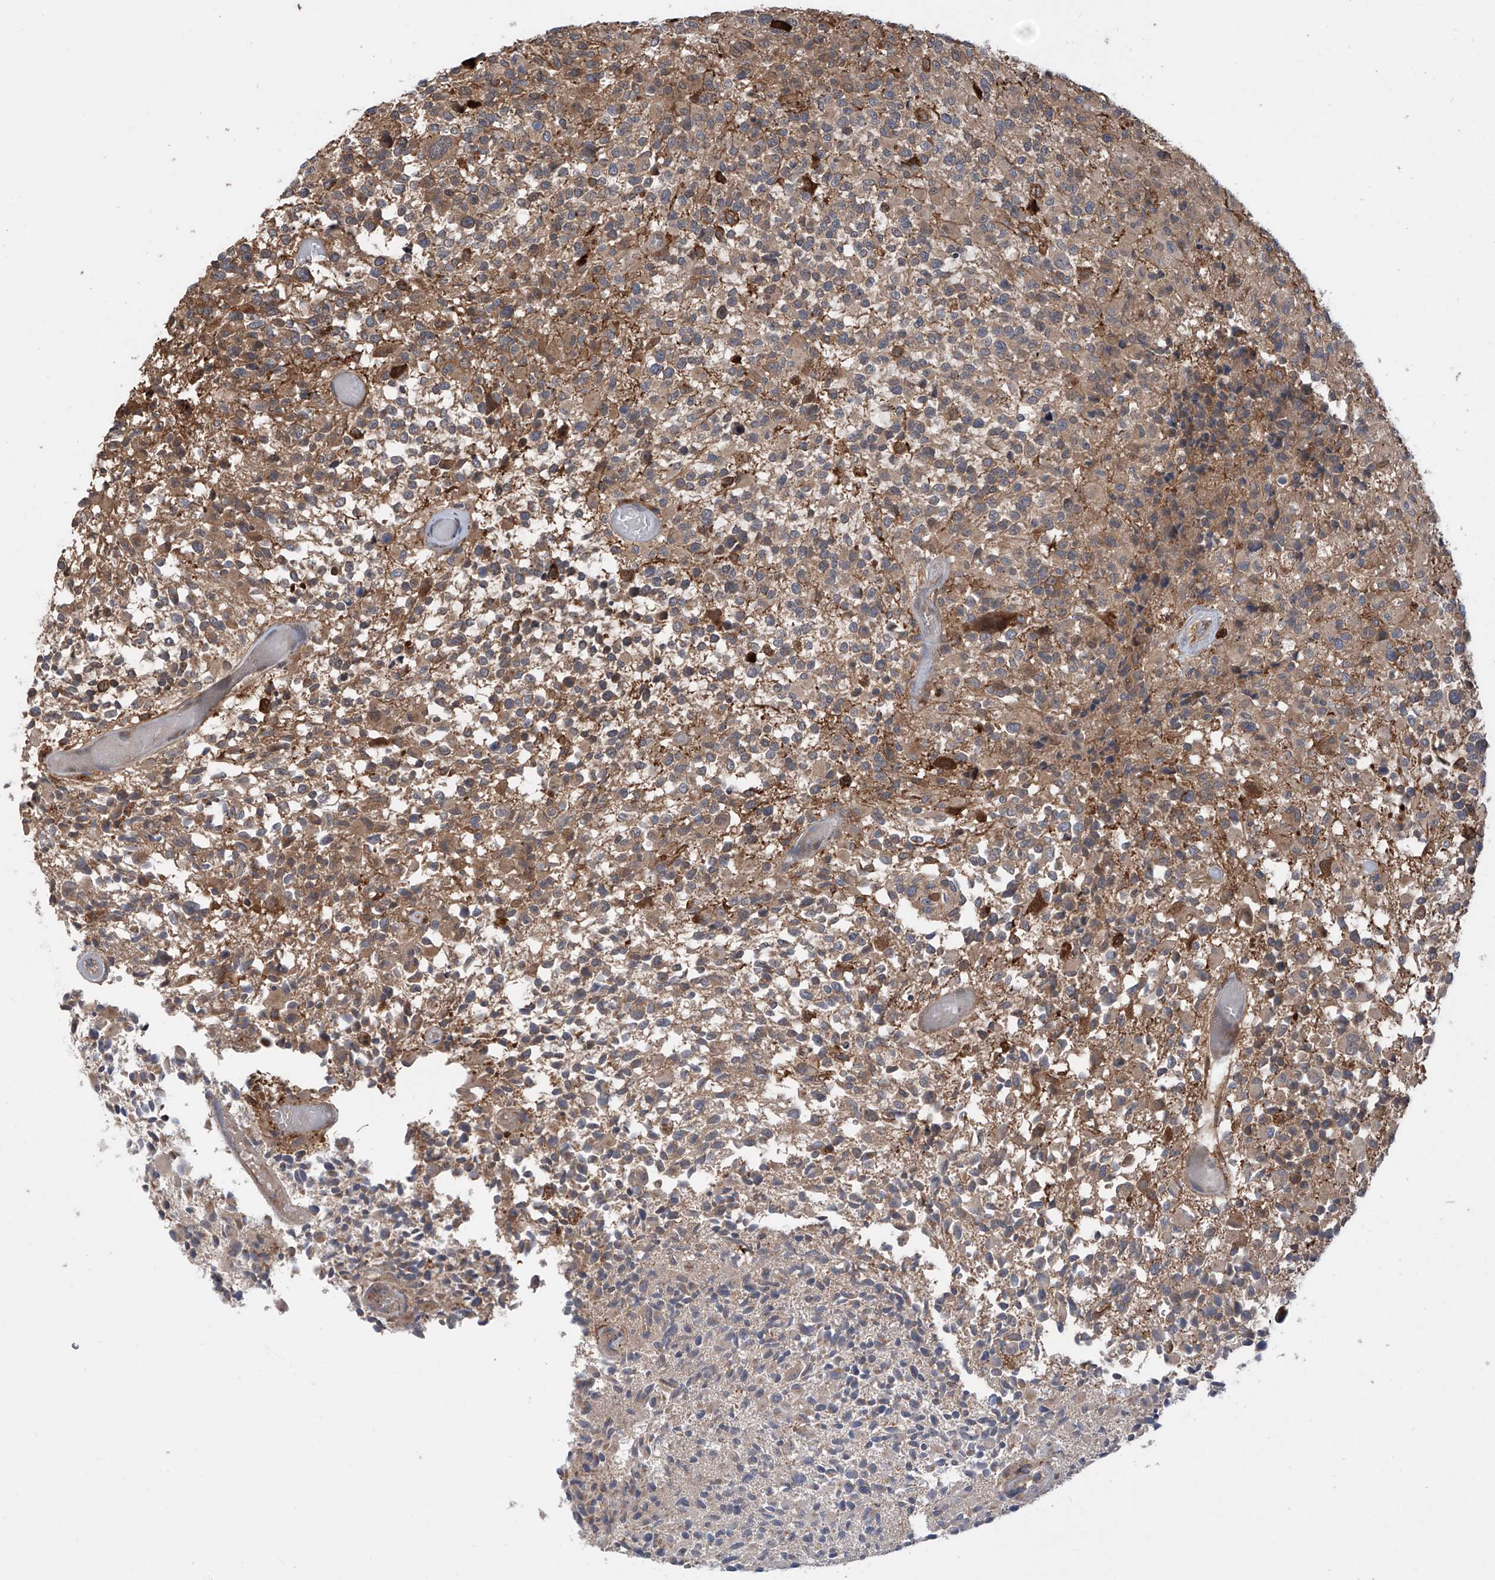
{"staining": {"intensity": "weak", "quantity": "25%-75%", "location": "cytoplasmic/membranous"}, "tissue": "glioma", "cell_type": "Tumor cells", "image_type": "cancer", "snomed": [{"axis": "morphology", "description": "Glioma, malignant, High grade"}, {"axis": "morphology", "description": "Glioblastoma, NOS"}, {"axis": "topography", "description": "Brain"}], "caption": "Weak cytoplasmic/membranous protein expression is identified in about 25%-75% of tumor cells in glioblastoma.", "gene": "HOXC8", "patient": {"sex": "male", "age": 60}}